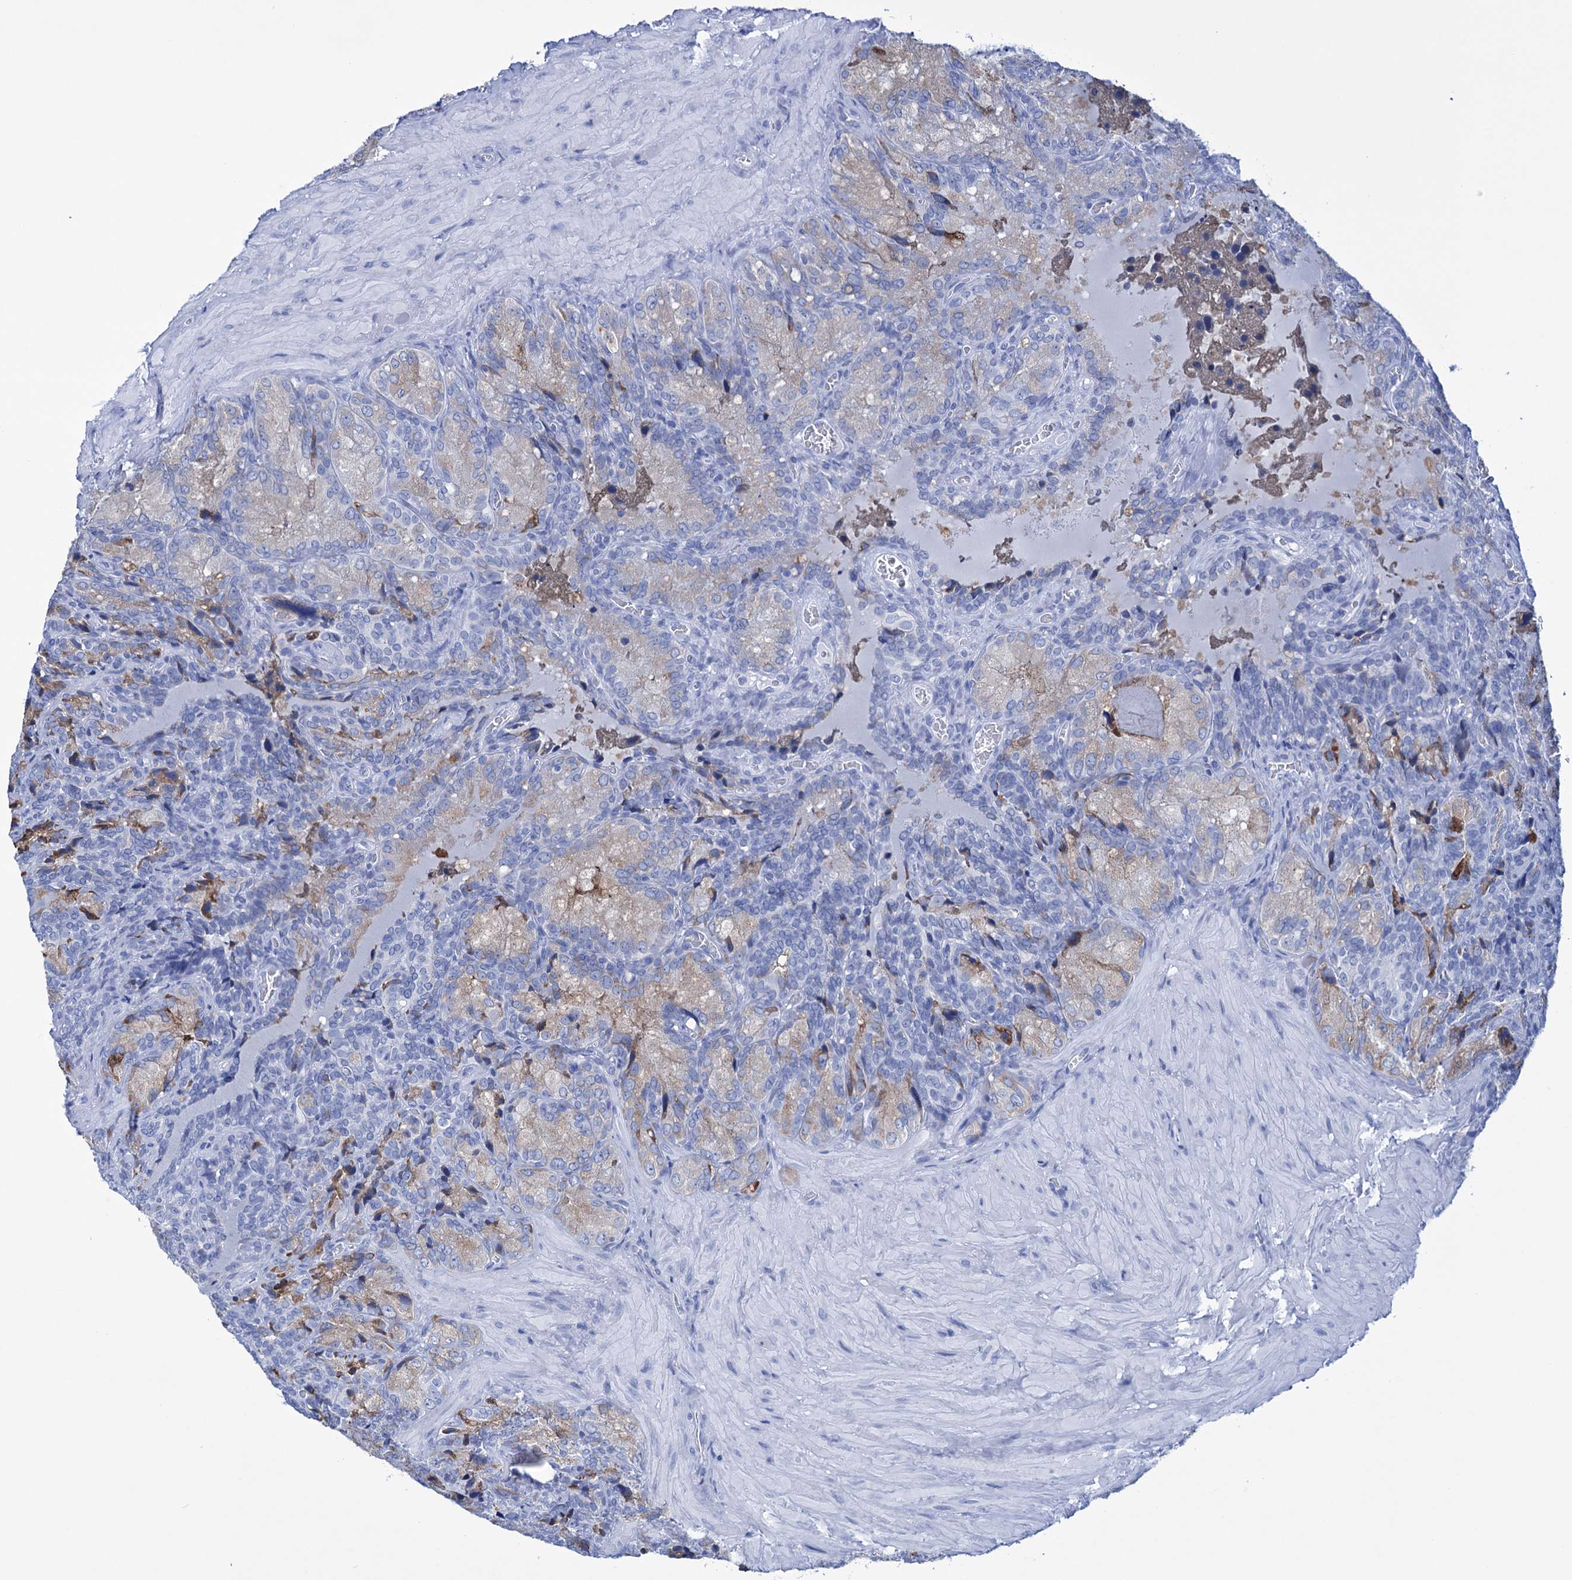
{"staining": {"intensity": "moderate", "quantity": "<25%", "location": "cytoplasmic/membranous"}, "tissue": "seminal vesicle", "cell_type": "Glandular cells", "image_type": "normal", "snomed": [{"axis": "morphology", "description": "Normal tissue, NOS"}, {"axis": "topography", "description": "Seminal veicle"}], "caption": "Immunohistochemistry histopathology image of normal seminal vesicle: human seminal vesicle stained using IHC displays low levels of moderate protein expression localized specifically in the cytoplasmic/membranous of glandular cells, appearing as a cytoplasmic/membranous brown color.", "gene": "FBXW12", "patient": {"sex": "male", "age": 62}}